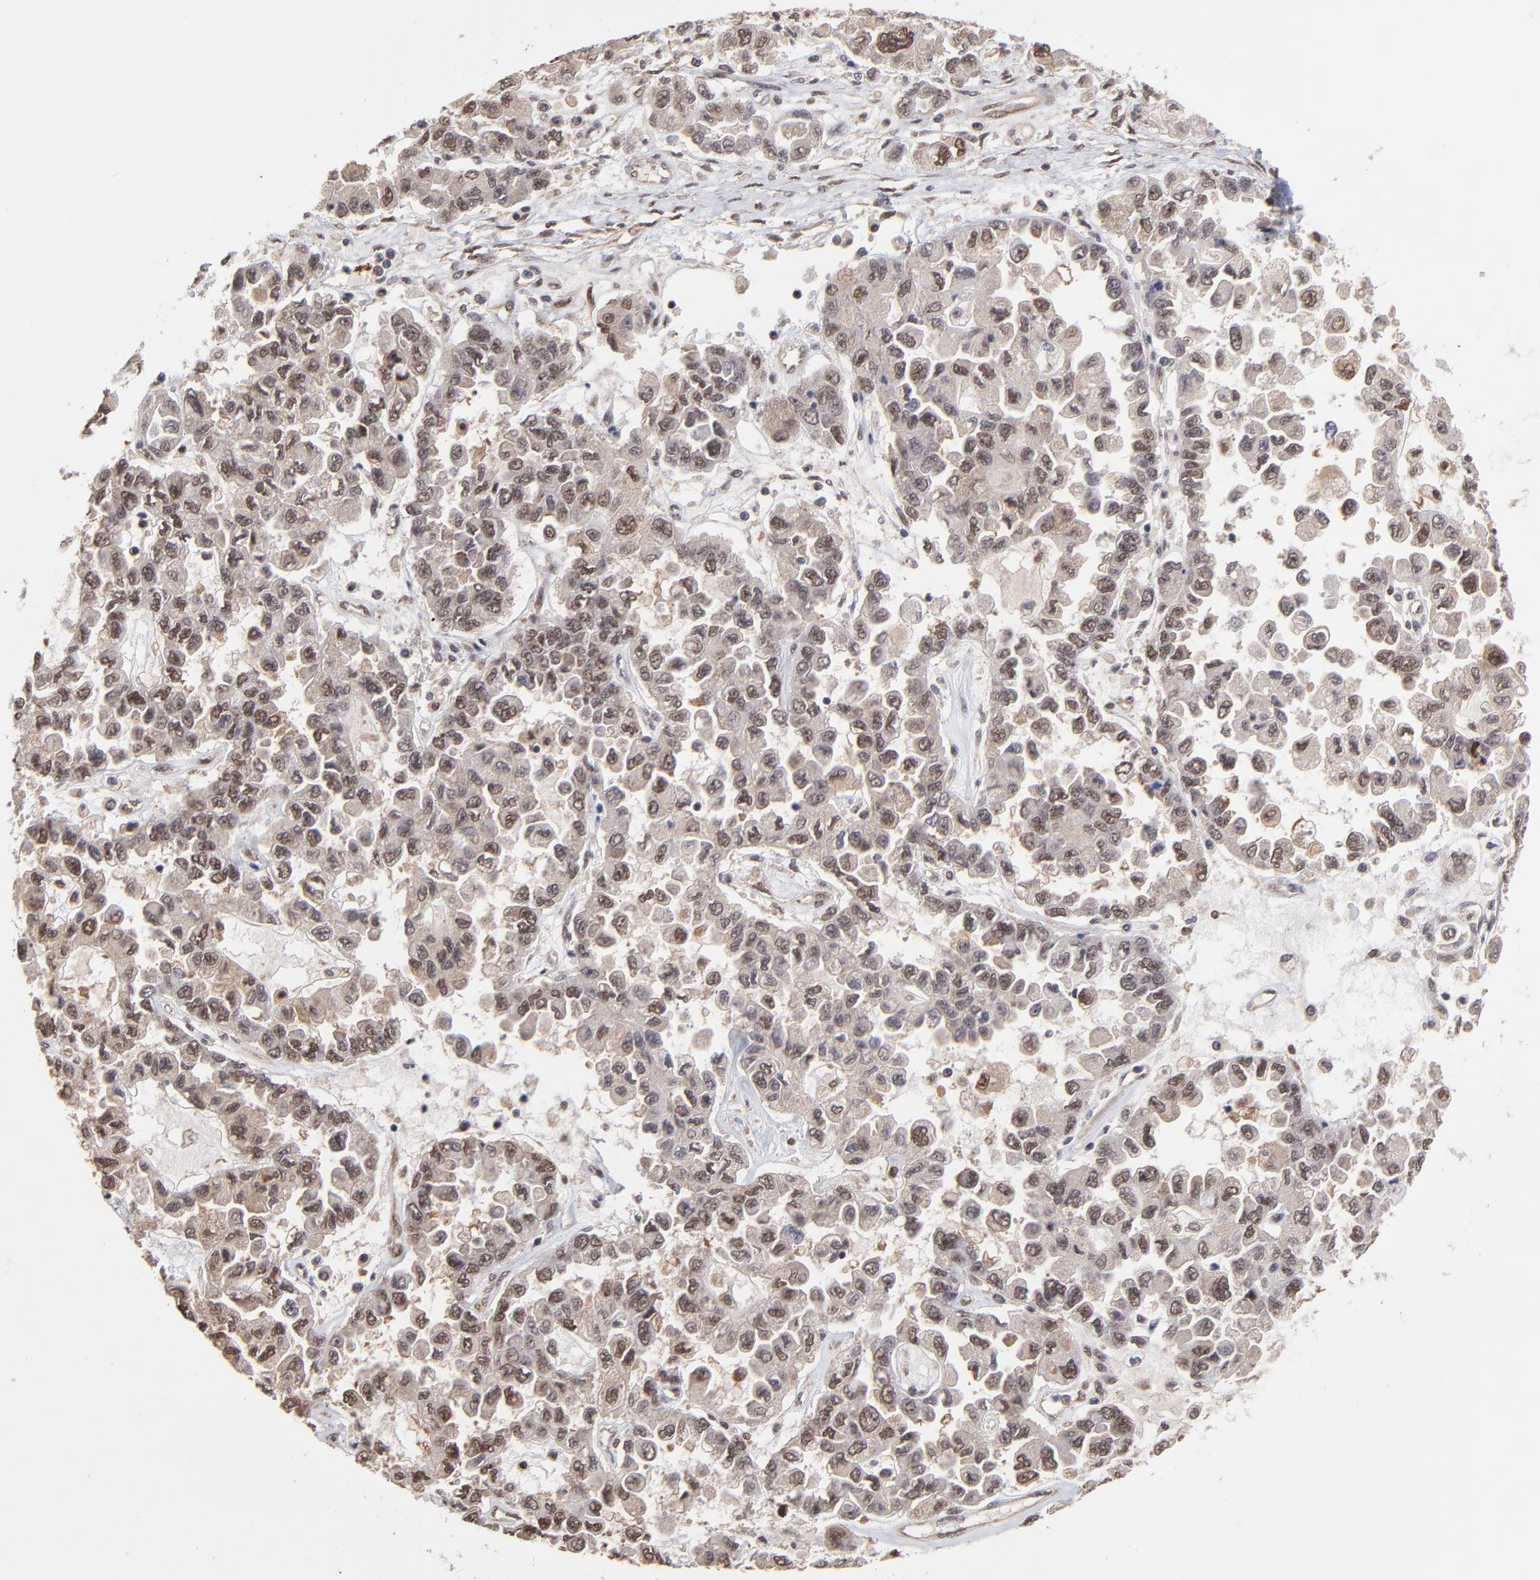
{"staining": {"intensity": "moderate", "quantity": "25%-75%", "location": "cytoplasmic/membranous,nuclear"}, "tissue": "ovarian cancer", "cell_type": "Tumor cells", "image_type": "cancer", "snomed": [{"axis": "morphology", "description": "Cystadenocarcinoma, serous, NOS"}, {"axis": "topography", "description": "Ovary"}], "caption": "Serous cystadenocarcinoma (ovarian) tissue reveals moderate cytoplasmic/membranous and nuclear staining in about 25%-75% of tumor cells, visualized by immunohistochemistry.", "gene": "PSMD14", "patient": {"sex": "female", "age": 84}}